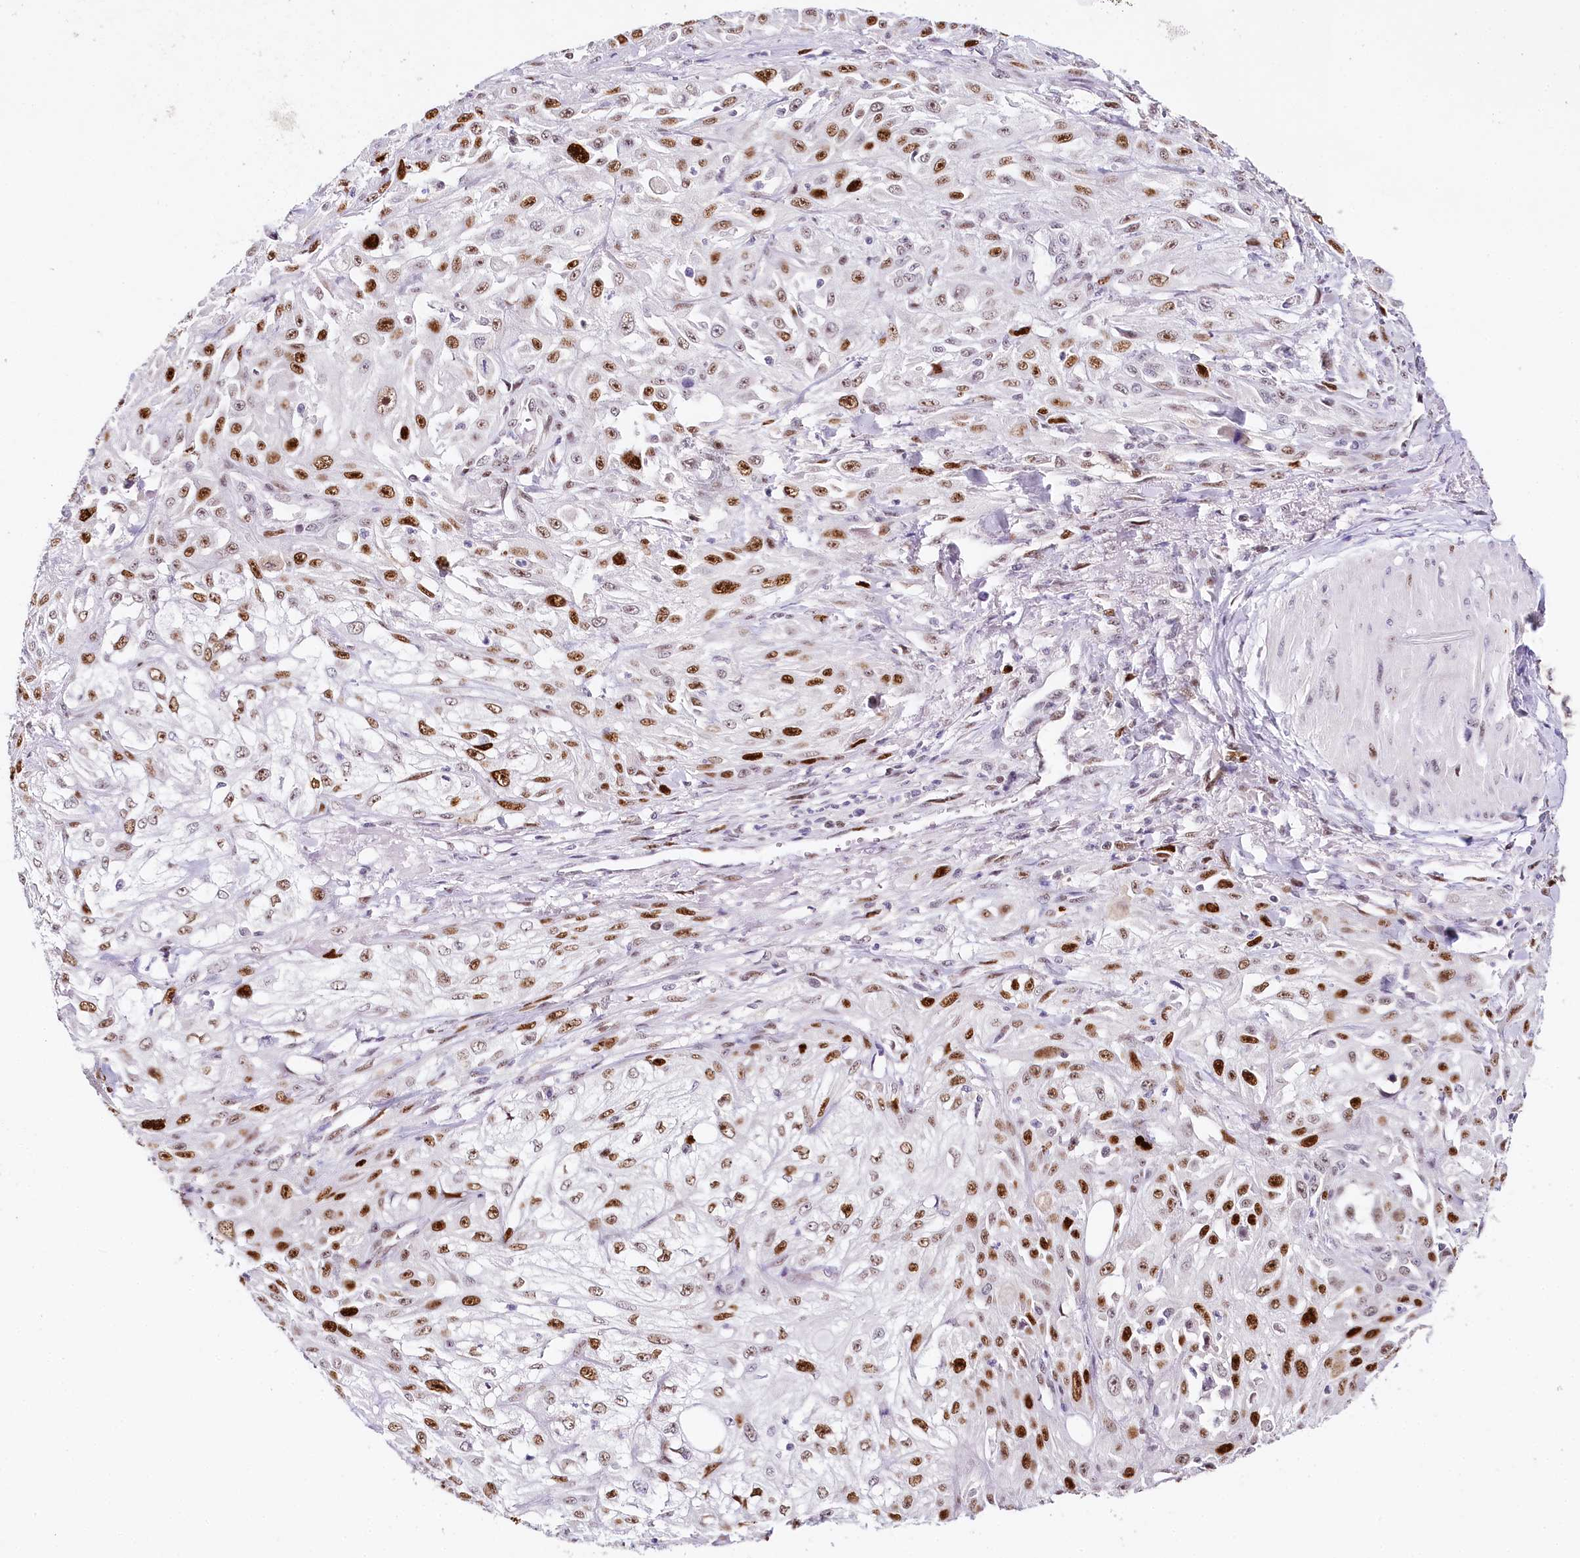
{"staining": {"intensity": "strong", "quantity": "25%-75%", "location": "nuclear"}, "tissue": "skin cancer", "cell_type": "Tumor cells", "image_type": "cancer", "snomed": [{"axis": "morphology", "description": "Squamous cell carcinoma, NOS"}, {"axis": "morphology", "description": "Squamous cell carcinoma, metastatic, NOS"}, {"axis": "topography", "description": "Skin"}, {"axis": "topography", "description": "Lymph node"}], "caption": "The immunohistochemical stain highlights strong nuclear positivity in tumor cells of skin cancer tissue.", "gene": "TP53", "patient": {"sex": "male", "age": 75}}